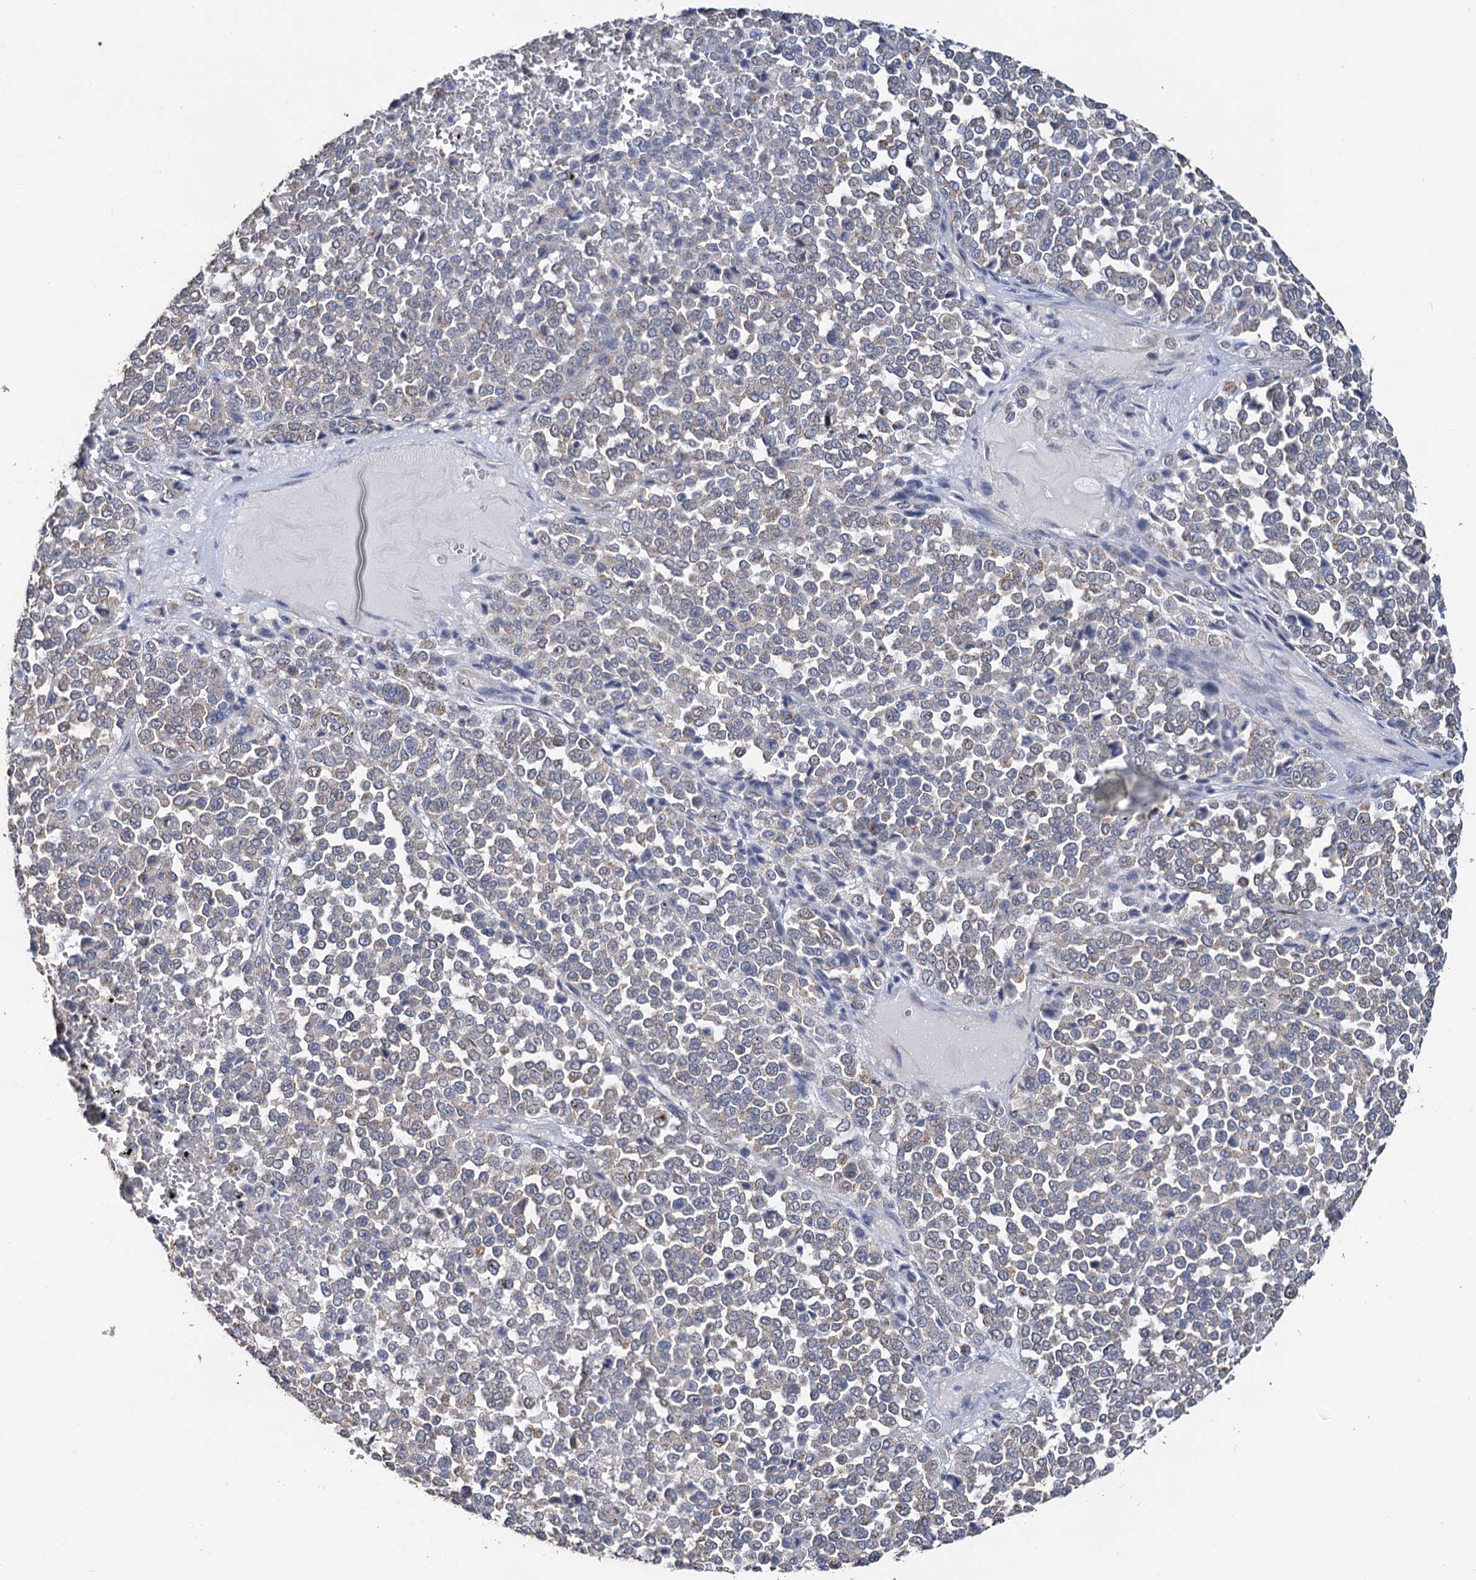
{"staining": {"intensity": "negative", "quantity": "none", "location": "none"}, "tissue": "melanoma", "cell_type": "Tumor cells", "image_type": "cancer", "snomed": [{"axis": "morphology", "description": "Malignant melanoma, Metastatic site"}, {"axis": "topography", "description": "Pancreas"}], "caption": "This is an IHC image of melanoma. There is no positivity in tumor cells.", "gene": "C2CD3", "patient": {"sex": "female", "age": 30}}